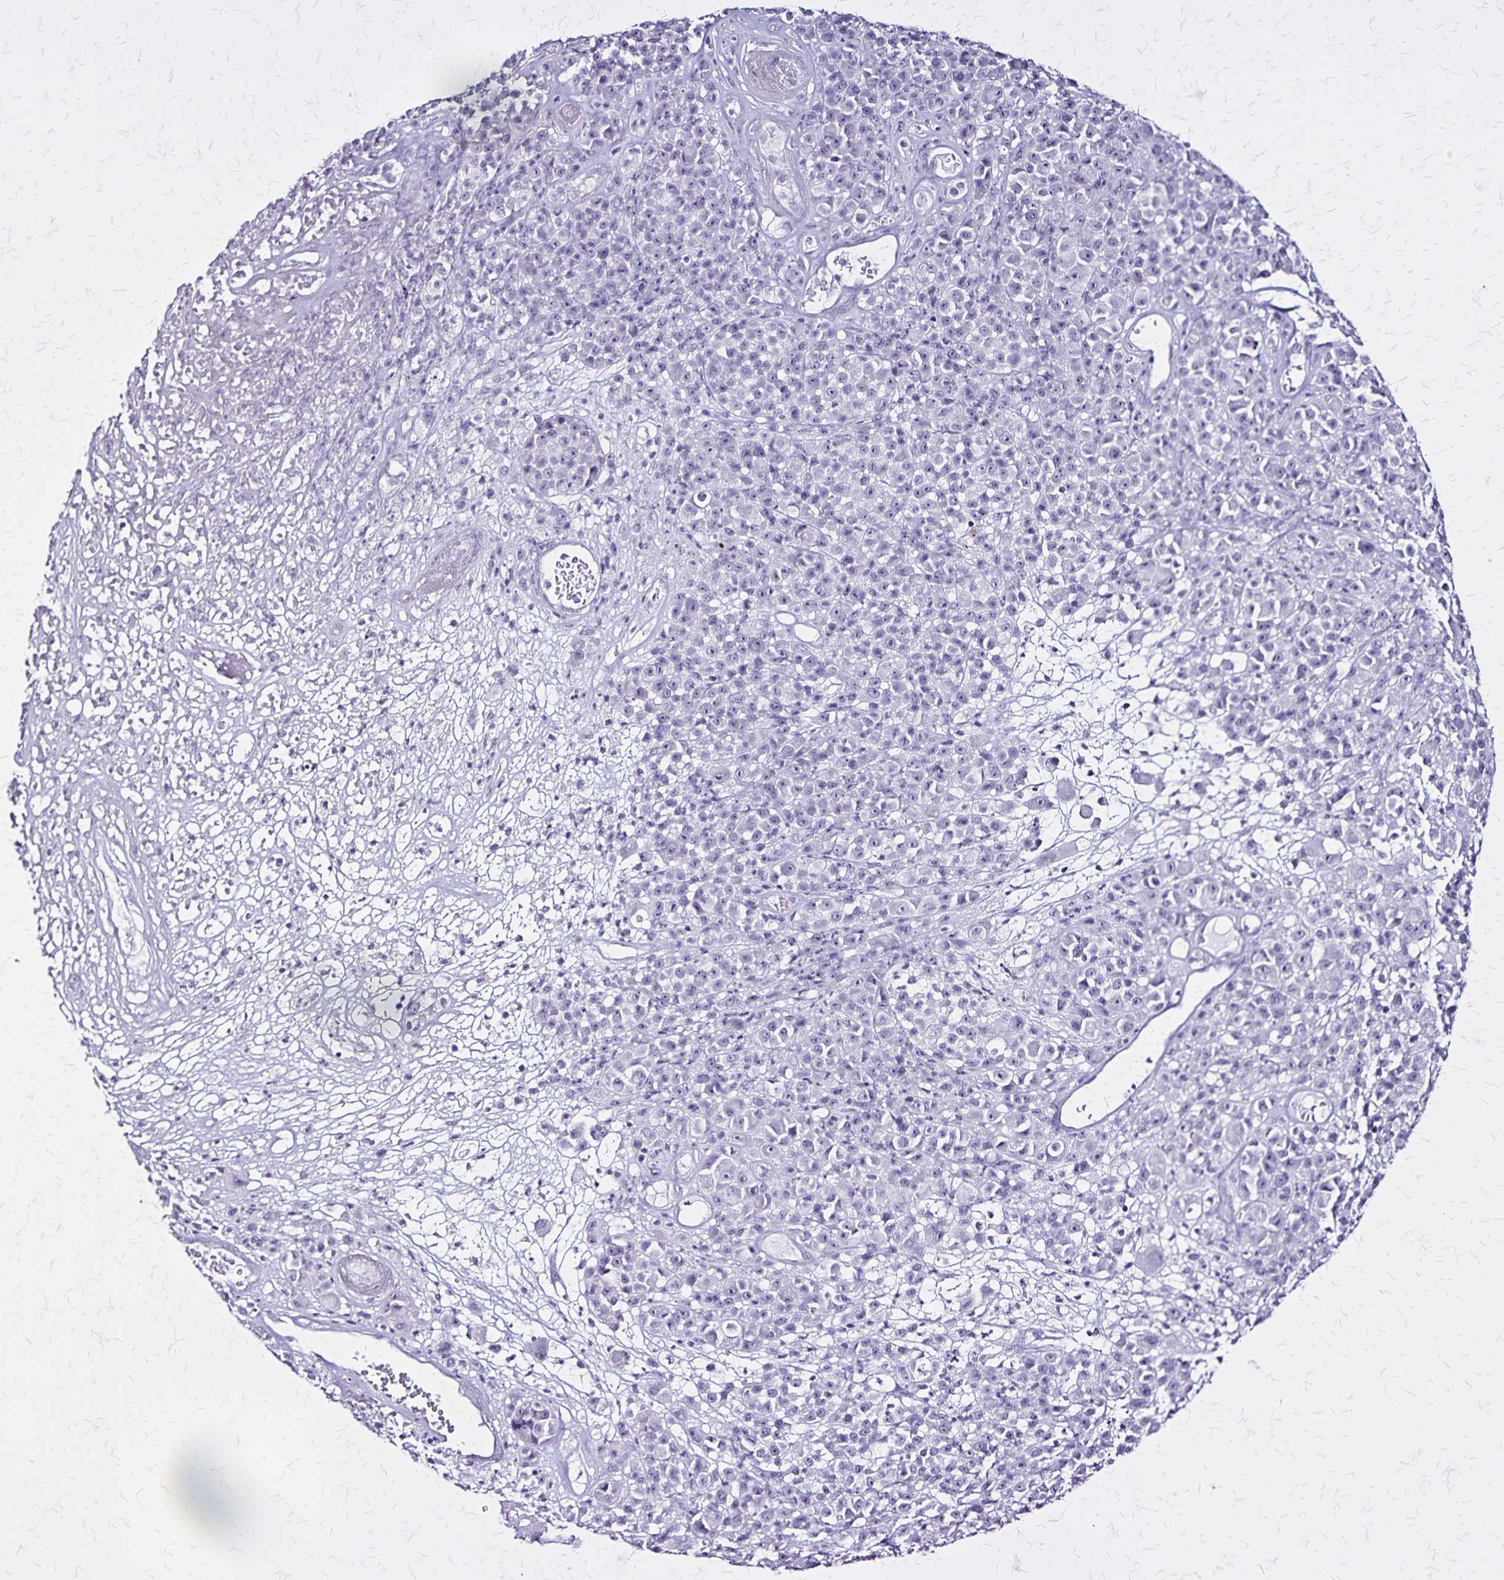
{"staining": {"intensity": "negative", "quantity": "none", "location": "none"}, "tissue": "melanoma", "cell_type": "Tumor cells", "image_type": "cancer", "snomed": [{"axis": "morphology", "description": "Malignant melanoma, NOS"}, {"axis": "topography", "description": "Skin"}, {"axis": "topography", "description": "Skin of back"}], "caption": "Tumor cells show no significant staining in melanoma.", "gene": "KRT2", "patient": {"sex": "male", "age": 91}}